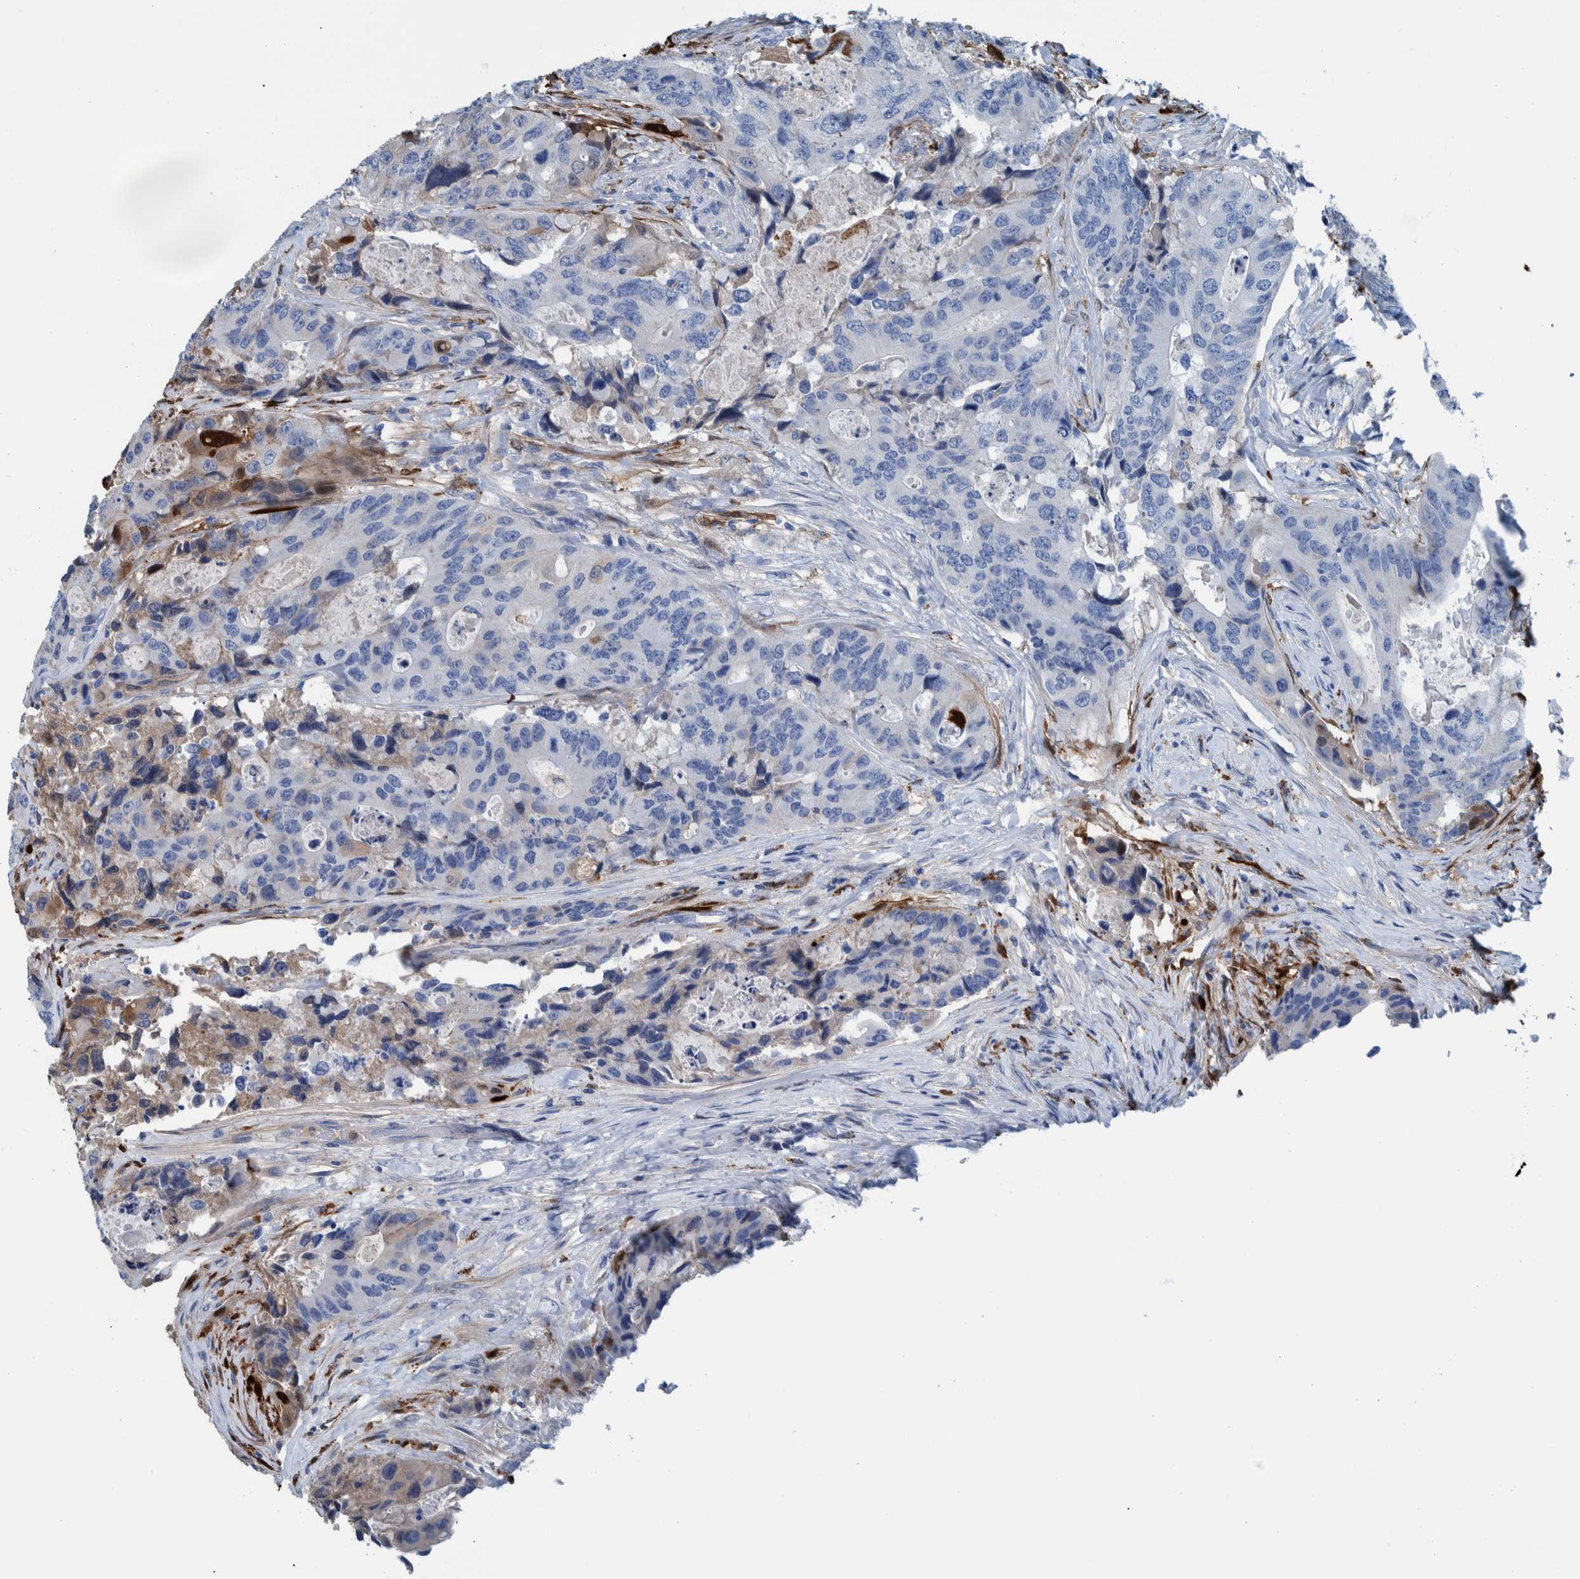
{"staining": {"intensity": "negative", "quantity": "none", "location": "none"}, "tissue": "colorectal cancer", "cell_type": "Tumor cells", "image_type": "cancer", "snomed": [{"axis": "morphology", "description": "Adenocarcinoma, NOS"}, {"axis": "topography", "description": "Colon"}], "caption": "Tumor cells are negative for protein expression in human colorectal adenocarcinoma. (DAB (3,3'-diaminobenzidine) IHC visualized using brightfield microscopy, high magnification).", "gene": "IDO1", "patient": {"sex": "male", "age": 71}}